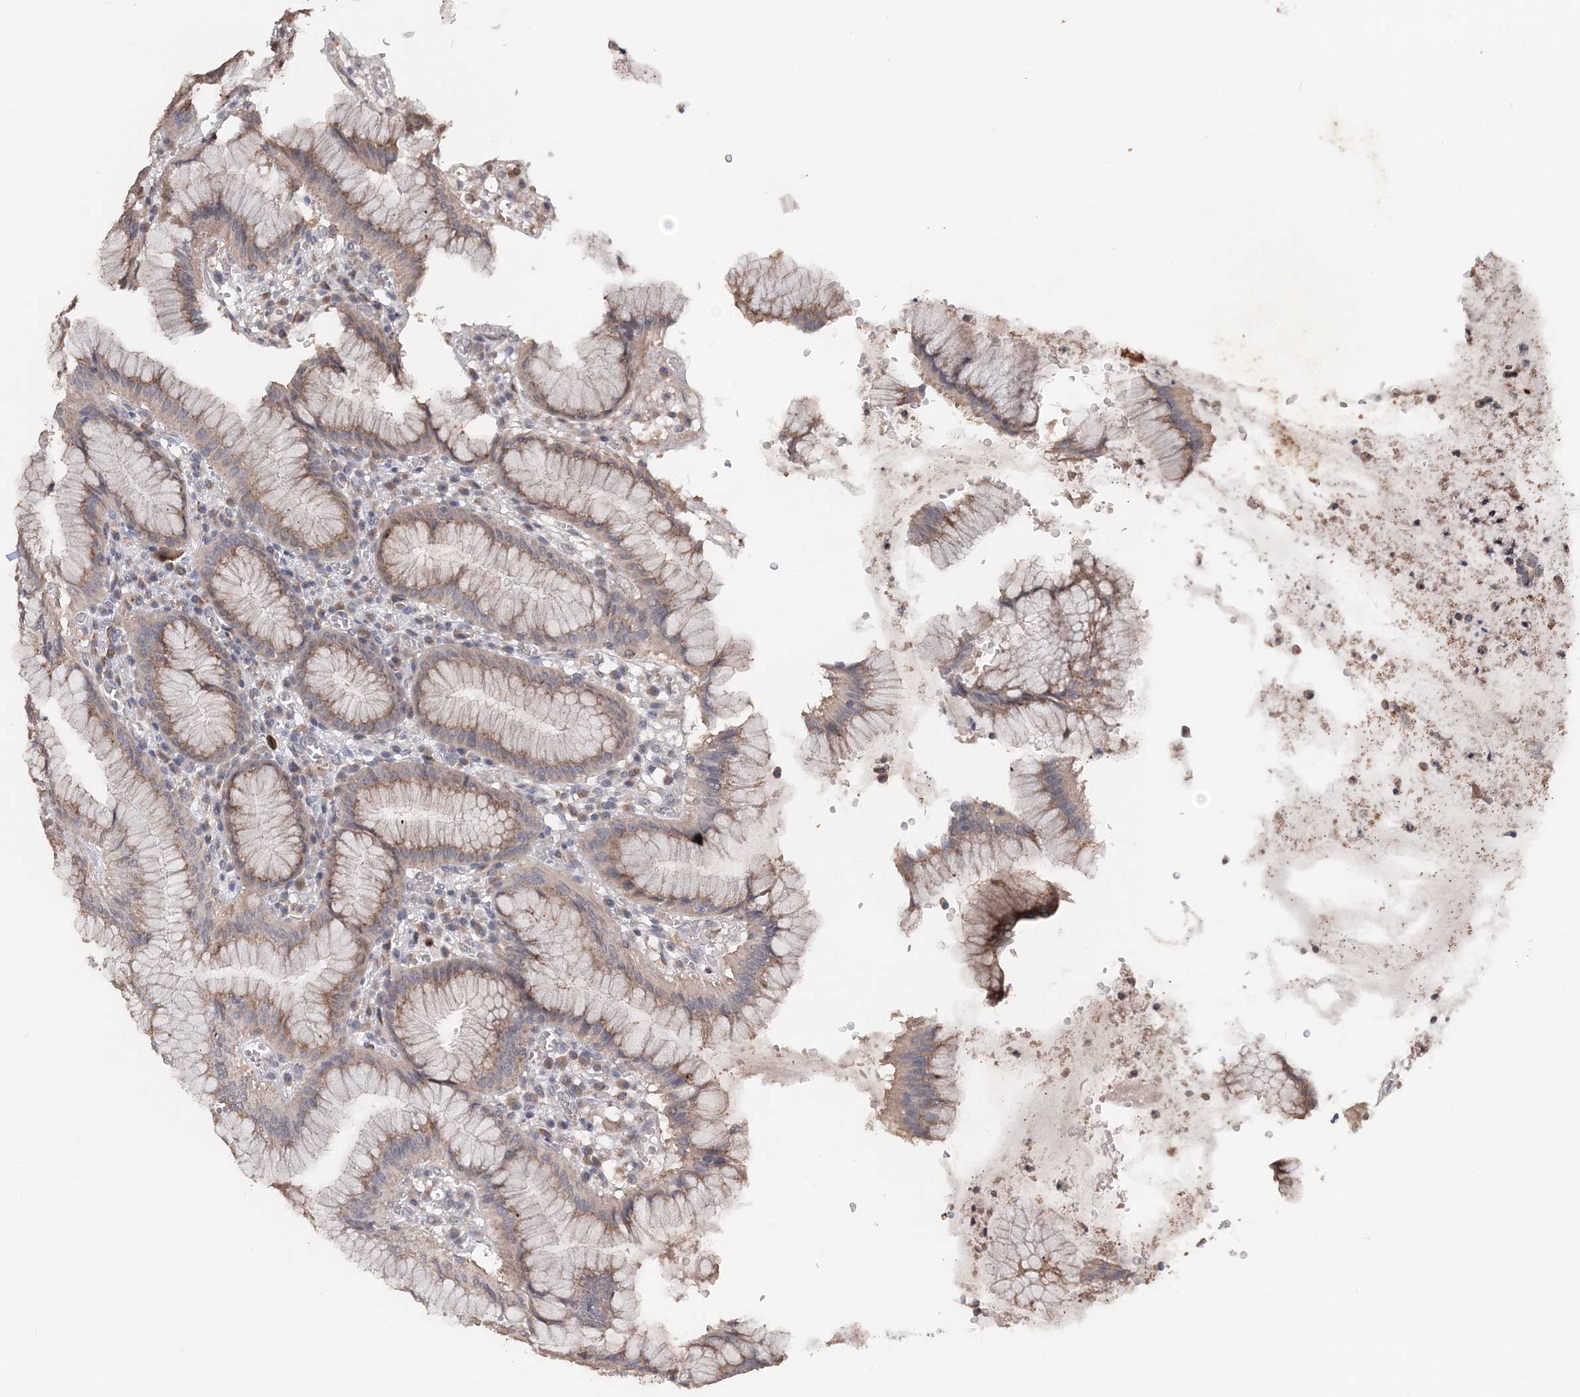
{"staining": {"intensity": "moderate", "quantity": ">75%", "location": "cytoplasmic/membranous"}, "tissue": "stomach", "cell_type": "Glandular cells", "image_type": "normal", "snomed": [{"axis": "morphology", "description": "Normal tissue, NOS"}, {"axis": "topography", "description": "Stomach"}], "caption": "Immunohistochemistry (DAB) staining of normal human stomach displays moderate cytoplasmic/membranous protein positivity in about >75% of glandular cells.", "gene": "RAB14", "patient": {"sex": "male", "age": 55}}